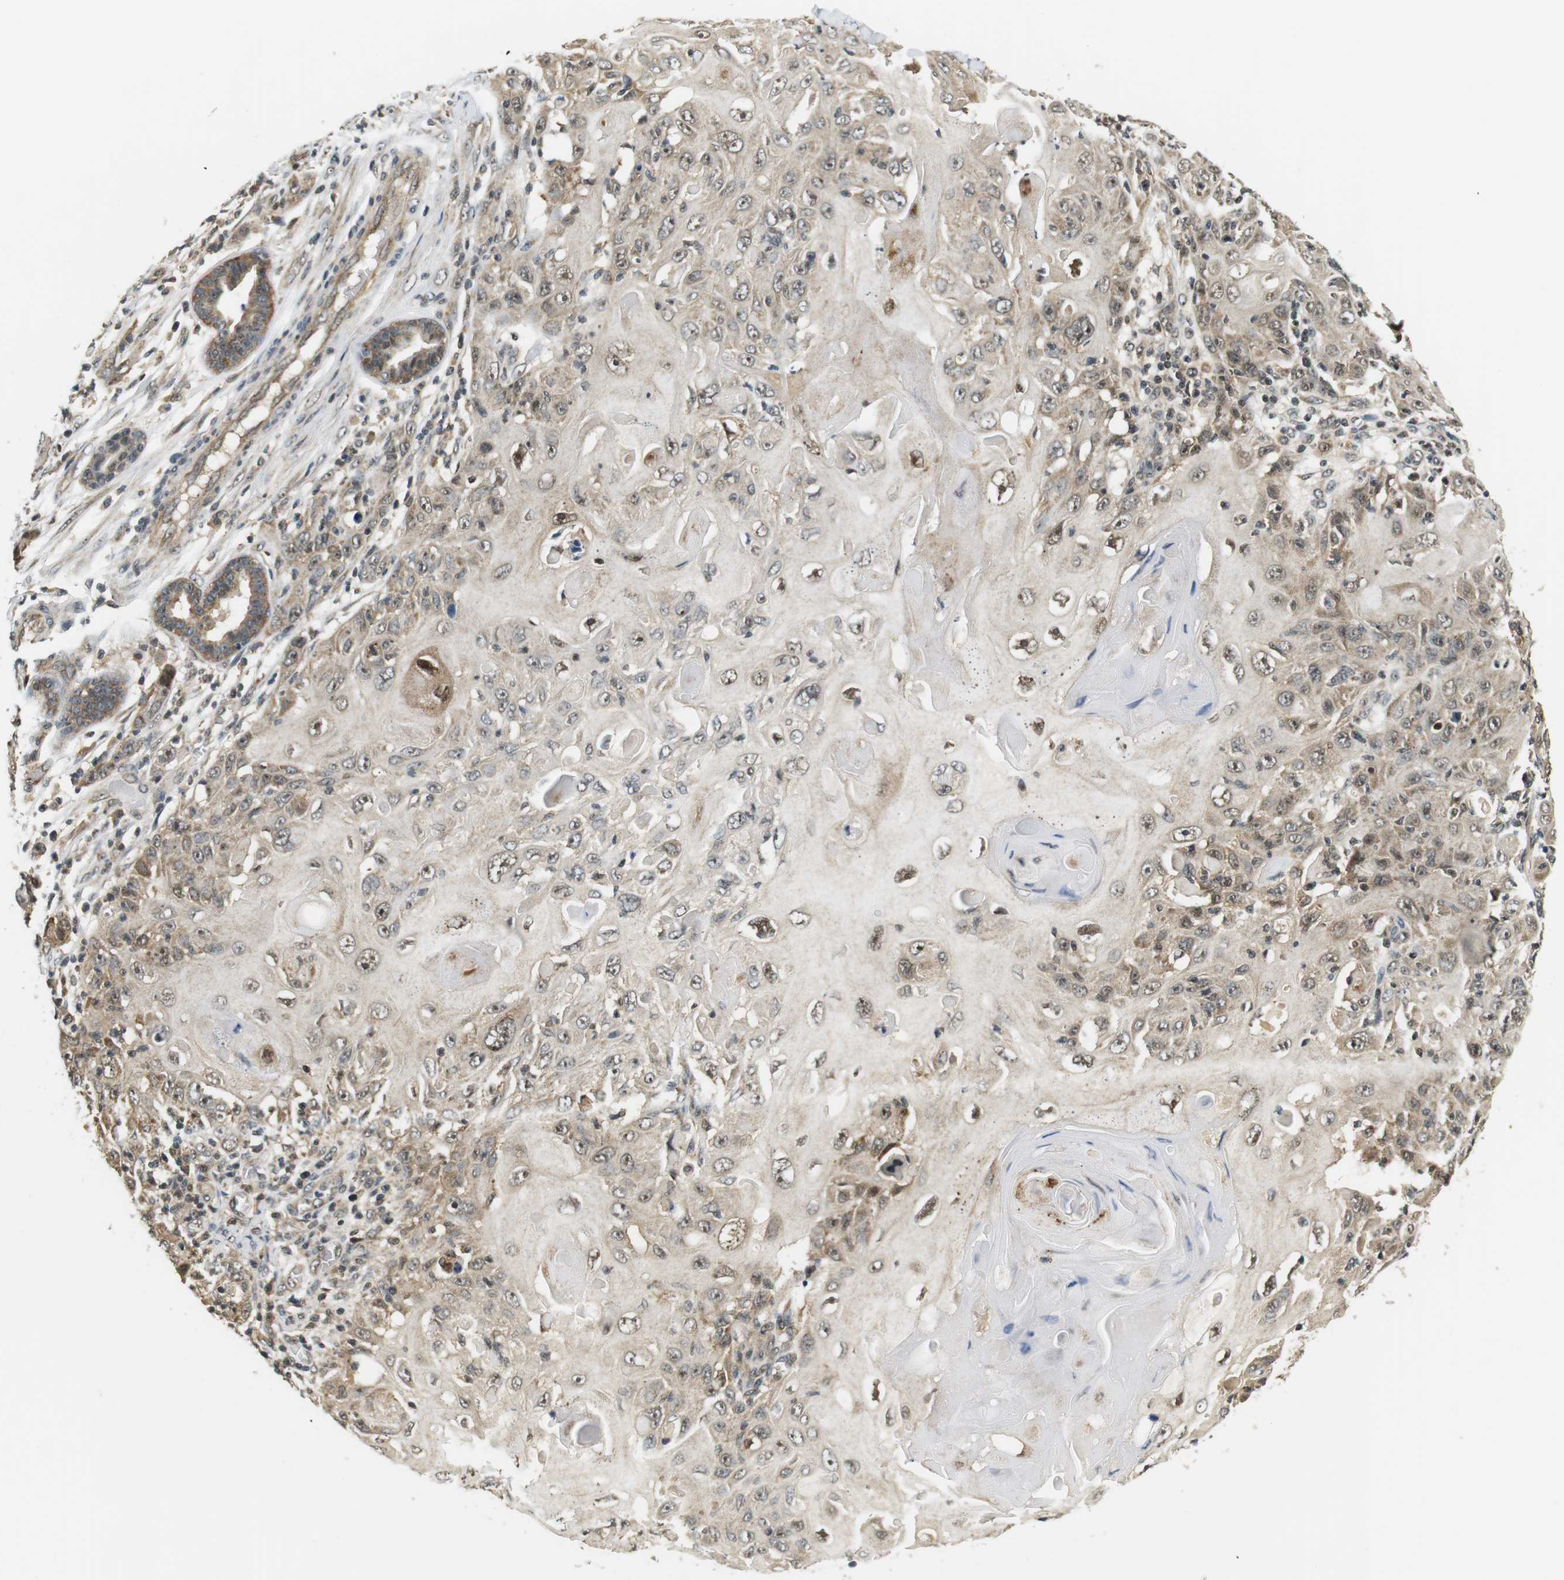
{"staining": {"intensity": "weak", "quantity": "25%-75%", "location": "cytoplasmic/membranous"}, "tissue": "skin cancer", "cell_type": "Tumor cells", "image_type": "cancer", "snomed": [{"axis": "morphology", "description": "Squamous cell carcinoma, NOS"}, {"axis": "topography", "description": "Skin"}], "caption": "Immunohistochemical staining of skin squamous cell carcinoma exhibits low levels of weak cytoplasmic/membranous protein staining in approximately 25%-75% of tumor cells.", "gene": "CSNK2B", "patient": {"sex": "female", "age": 88}}